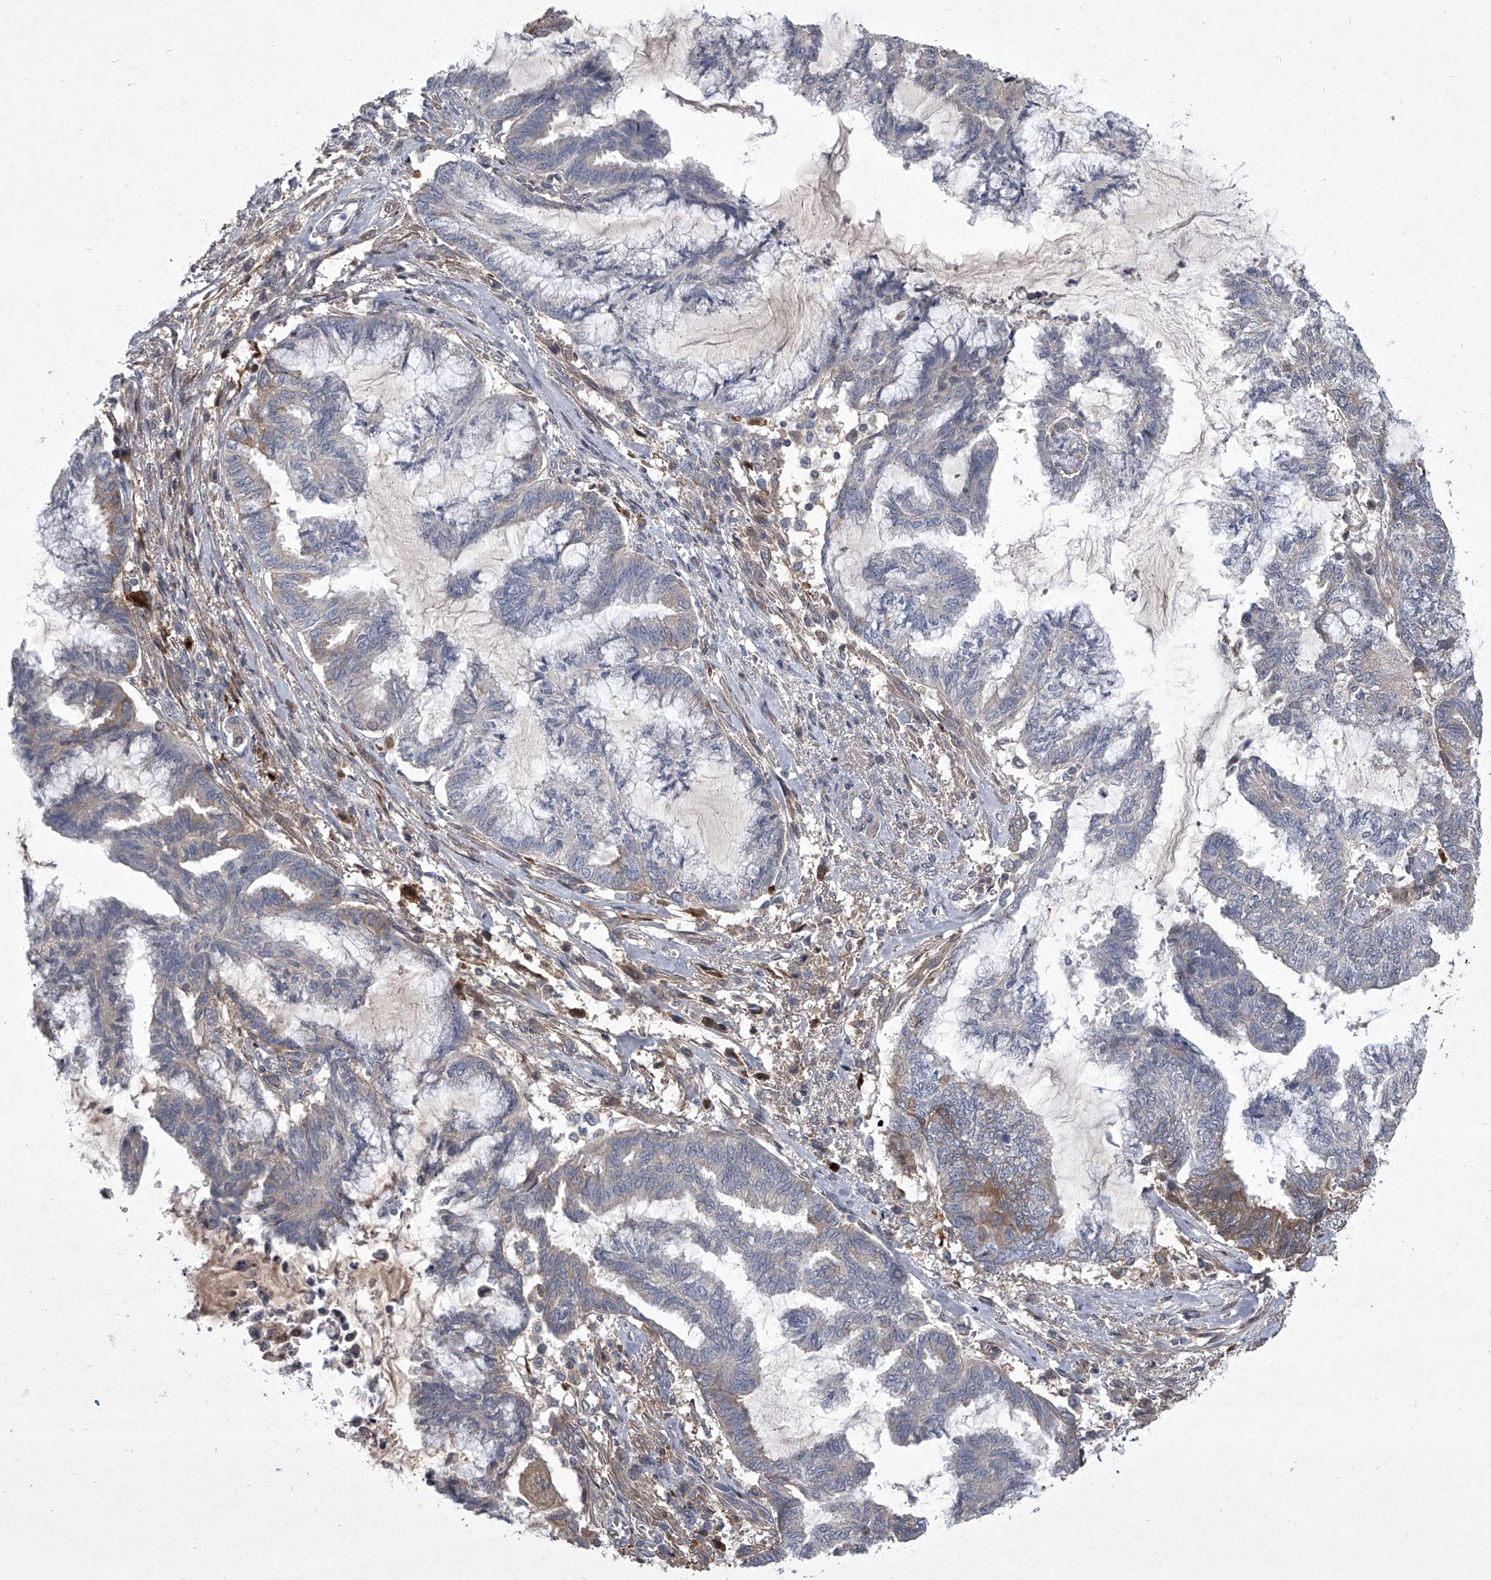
{"staining": {"intensity": "moderate", "quantity": "<25%", "location": "cytoplasmic/membranous"}, "tissue": "endometrial cancer", "cell_type": "Tumor cells", "image_type": "cancer", "snomed": [{"axis": "morphology", "description": "Adenocarcinoma, NOS"}, {"axis": "topography", "description": "Endometrium"}], "caption": "Endometrial cancer (adenocarcinoma) tissue demonstrates moderate cytoplasmic/membranous positivity in about <25% of tumor cells", "gene": "HEATR6", "patient": {"sex": "female", "age": 86}}